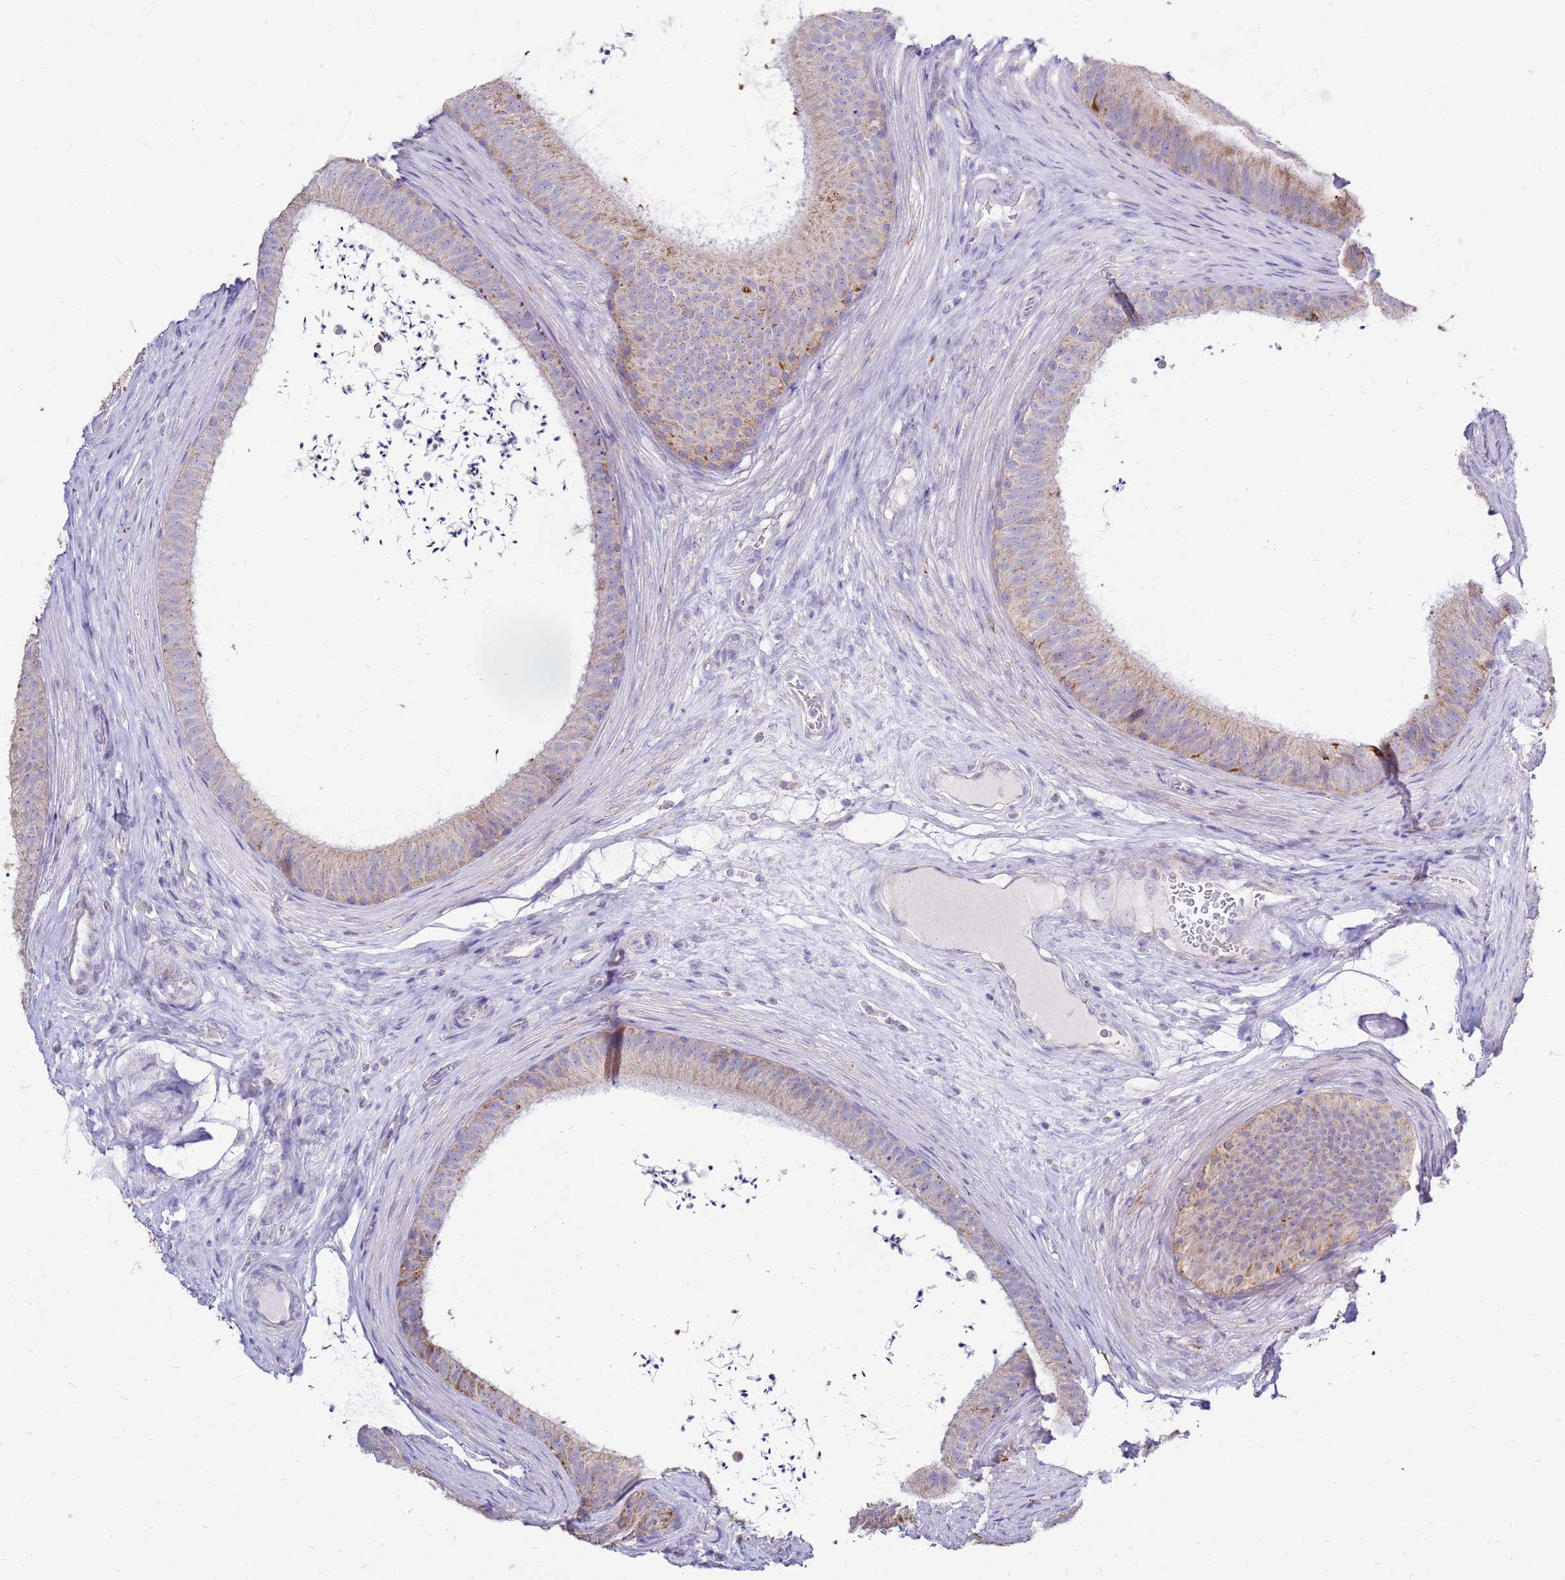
{"staining": {"intensity": "moderate", "quantity": "<25%", "location": "cytoplasmic/membranous"}, "tissue": "epididymis", "cell_type": "Glandular cells", "image_type": "normal", "snomed": [{"axis": "morphology", "description": "Normal tissue, NOS"}, {"axis": "topography", "description": "Testis"}, {"axis": "topography", "description": "Epididymis"}], "caption": "Protein staining of unremarkable epididymis displays moderate cytoplasmic/membranous staining in about <25% of glandular cells.", "gene": "IGF1R", "patient": {"sex": "male", "age": 41}}